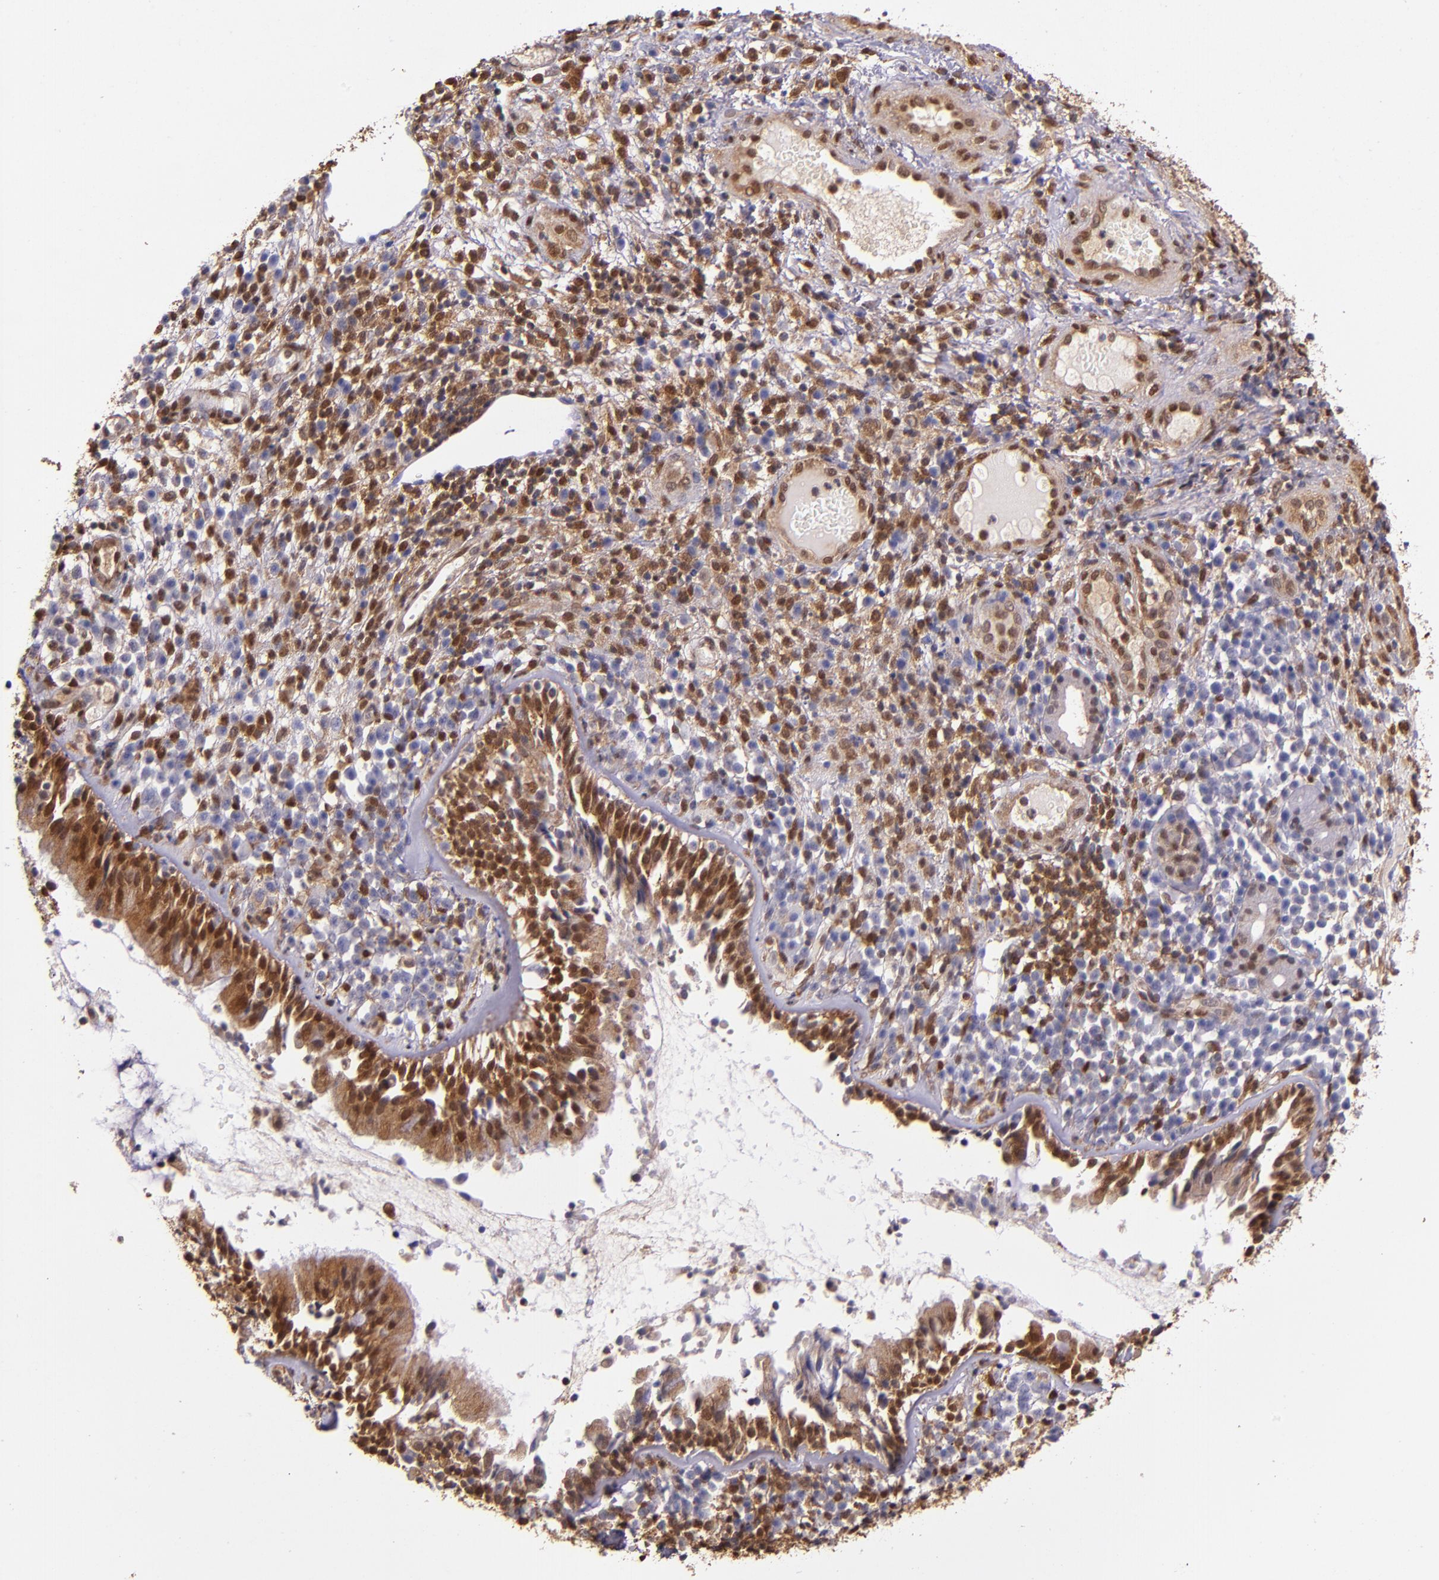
{"staining": {"intensity": "moderate", "quantity": ">75%", "location": "cytoplasmic/membranous,nuclear"}, "tissue": "nasopharynx", "cell_type": "Respiratory epithelial cells", "image_type": "normal", "snomed": [{"axis": "morphology", "description": "Normal tissue, NOS"}, {"axis": "morphology", "description": "Inflammation, NOS"}, {"axis": "morphology", "description": "Malignant melanoma, Metastatic site"}, {"axis": "topography", "description": "Nasopharynx"}], "caption": "Nasopharynx stained with DAB (3,3'-diaminobenzidine) IHC demonstrates medium levels of moderate cytoplasmic/membranous,nuclear expression in approximately >75% of respiratory epithelial cells.", "gene": "STAT6", "patient": {"sex": "female", "age": 55}}